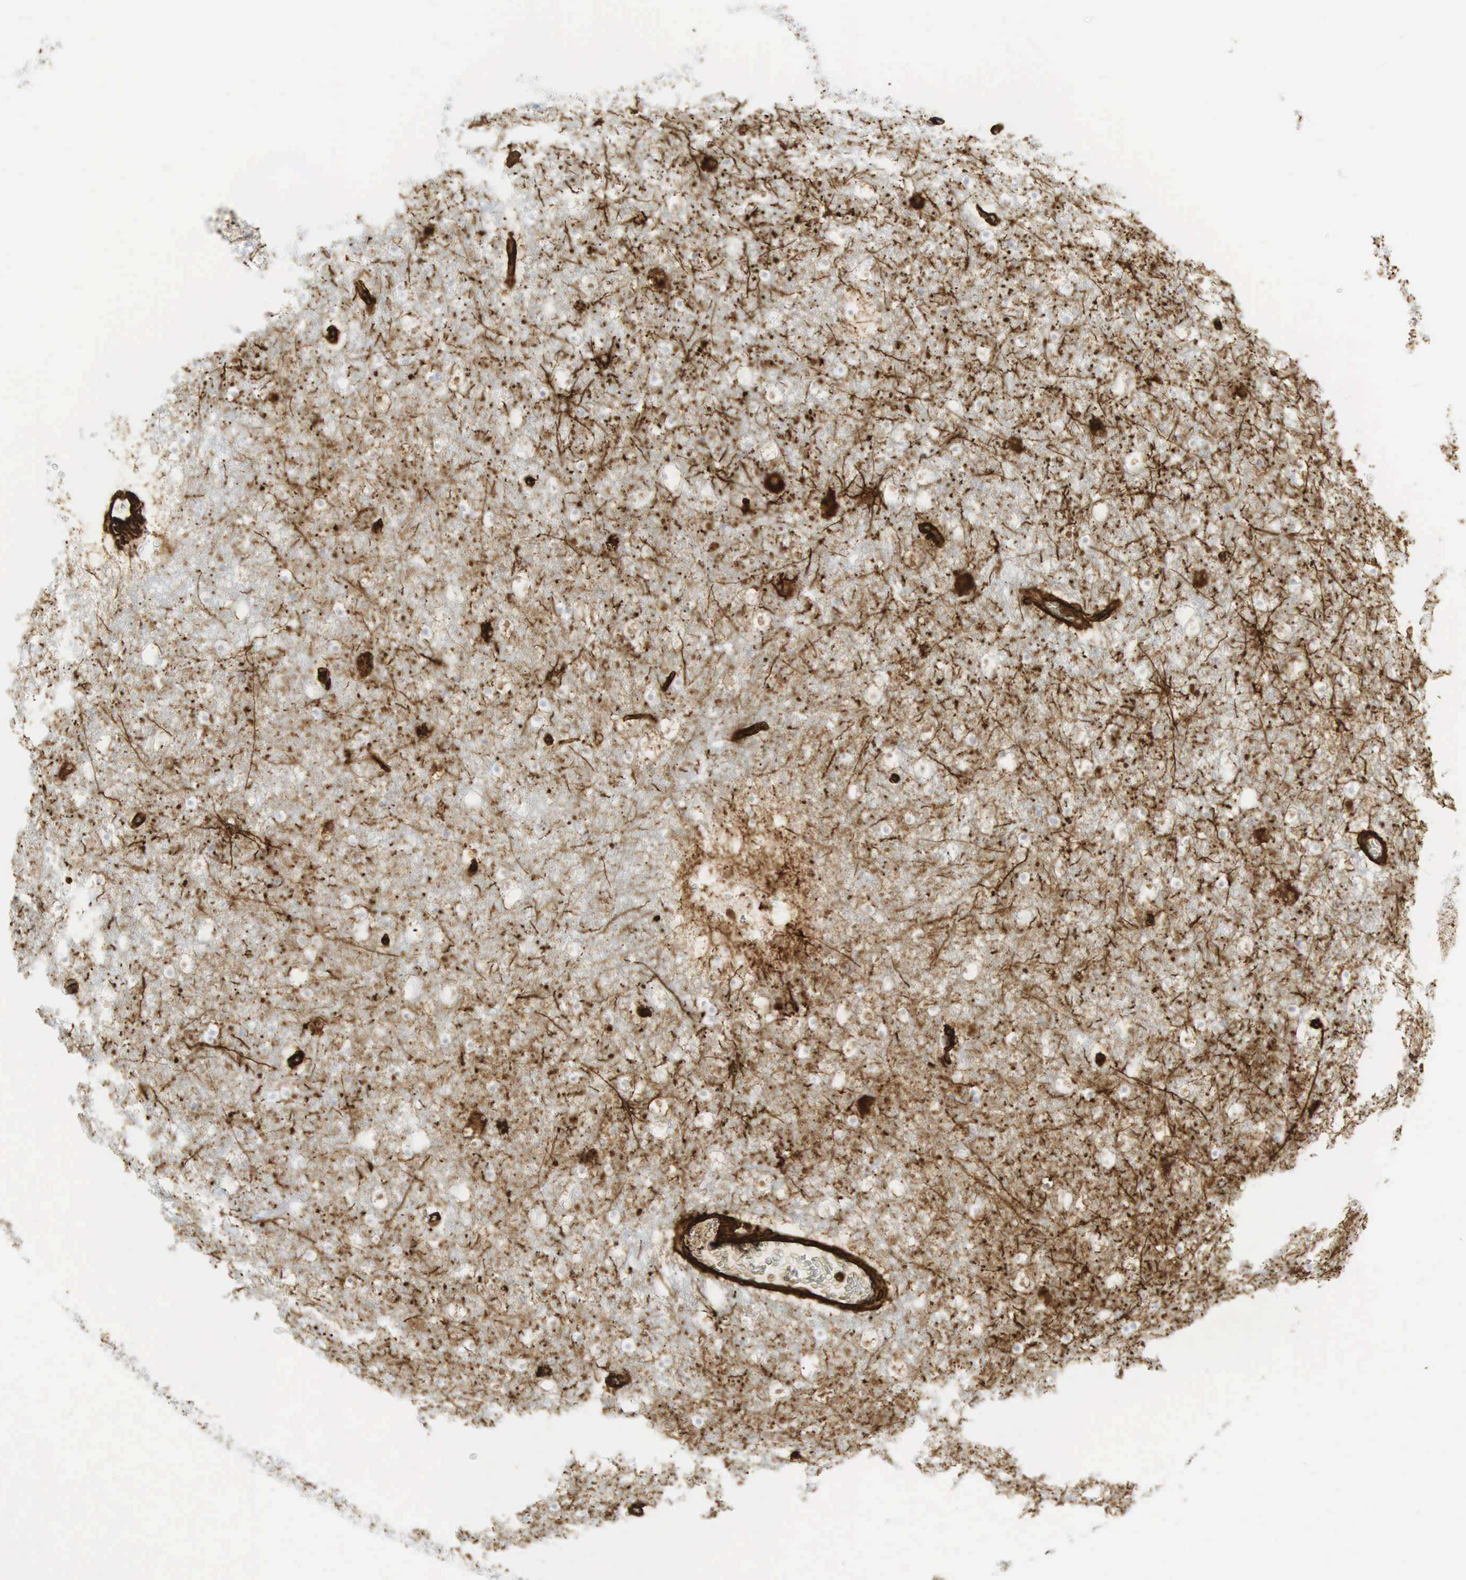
{"staining": {"intensity": "strong", "quantity": "<25%", "location": "cytoplasmic/membranous"}, "tissue": "caudate", "cell_type": "Glial cells", "image_type": "normal", "snomed": [{"axis": "morphology", "description": "Normal tissue, NOS"}, {"axis": "topography", "description": "Lateral ventricle wall"}], "caption": "Brown immunohistochemical staining in benign human caudate displays strong cytoplasmic/membranous expression in about <25% of glial cells. The staining was performed using DAB (3,3'-diaminobenzidine), with brown indicating positive protein expression. Nuclei are stained blue with hematoxylin.", "gene": "VIM", "patient": {"sex": "male", "age": 45}}